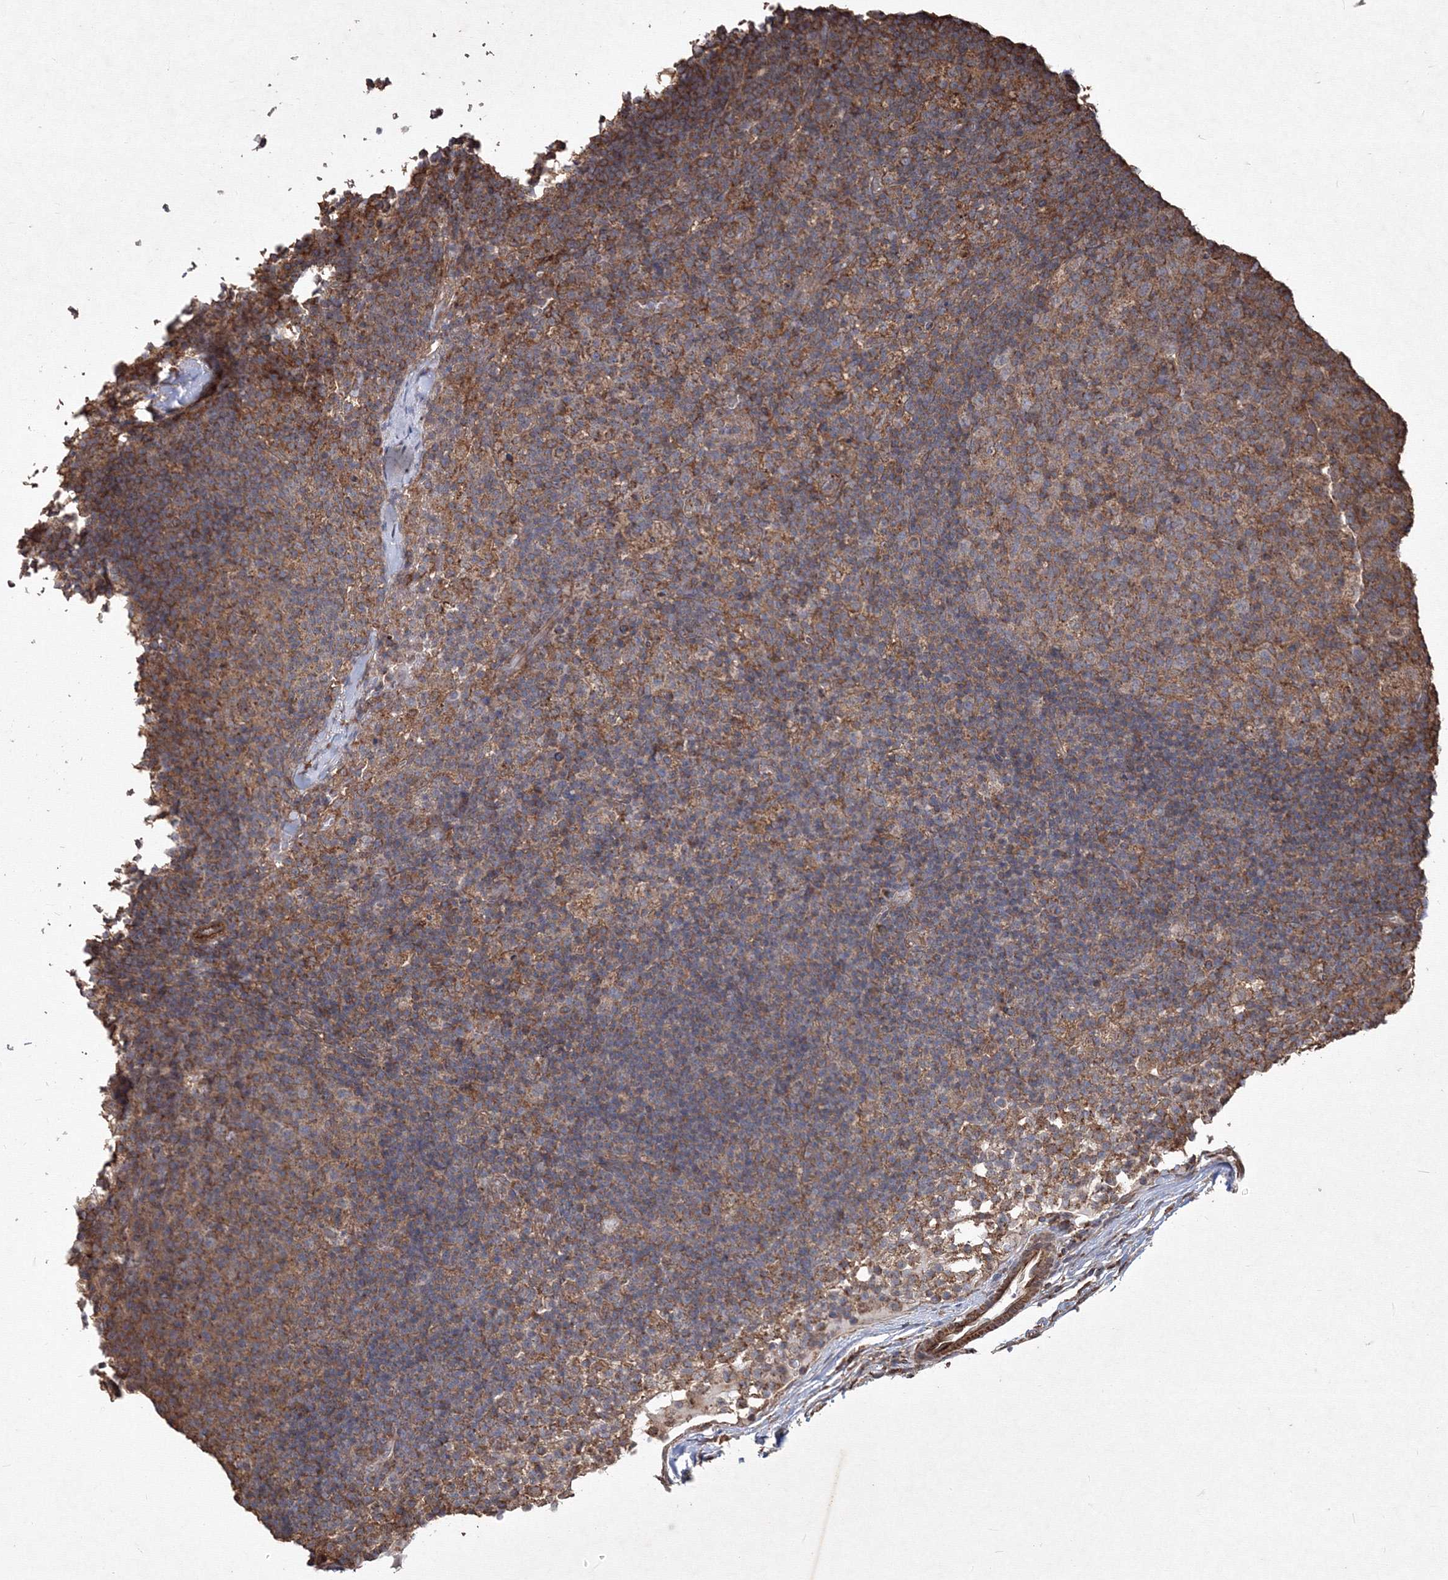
{"staining": {"intensity": "moderate", "quantity": "25%-75%", "location": "cytoplasmic/membranous"}, "tissue": "lymph node", "cell_type": "Germinal center cells", "image_type": "normal", "snomed": [{"axis": "morphology", "description": "Normal tissue, NOS"}, {"axis": "morphology", "description": "Inflammation, NOS"}, {"axis": "topography", "description": "Lymph node"}], "caption": "An immunohistochemistry photomicrograph of normal tissue is shown. Protein staining in brown shows moderate cytoplasmic/membranous positivity in lymph node within germinal center cells. (brown staining indicates protein expression, while blue staining denotes nuclei).", "gene": "TMEM139", "patient": {"sex": "male", "age": 55}}